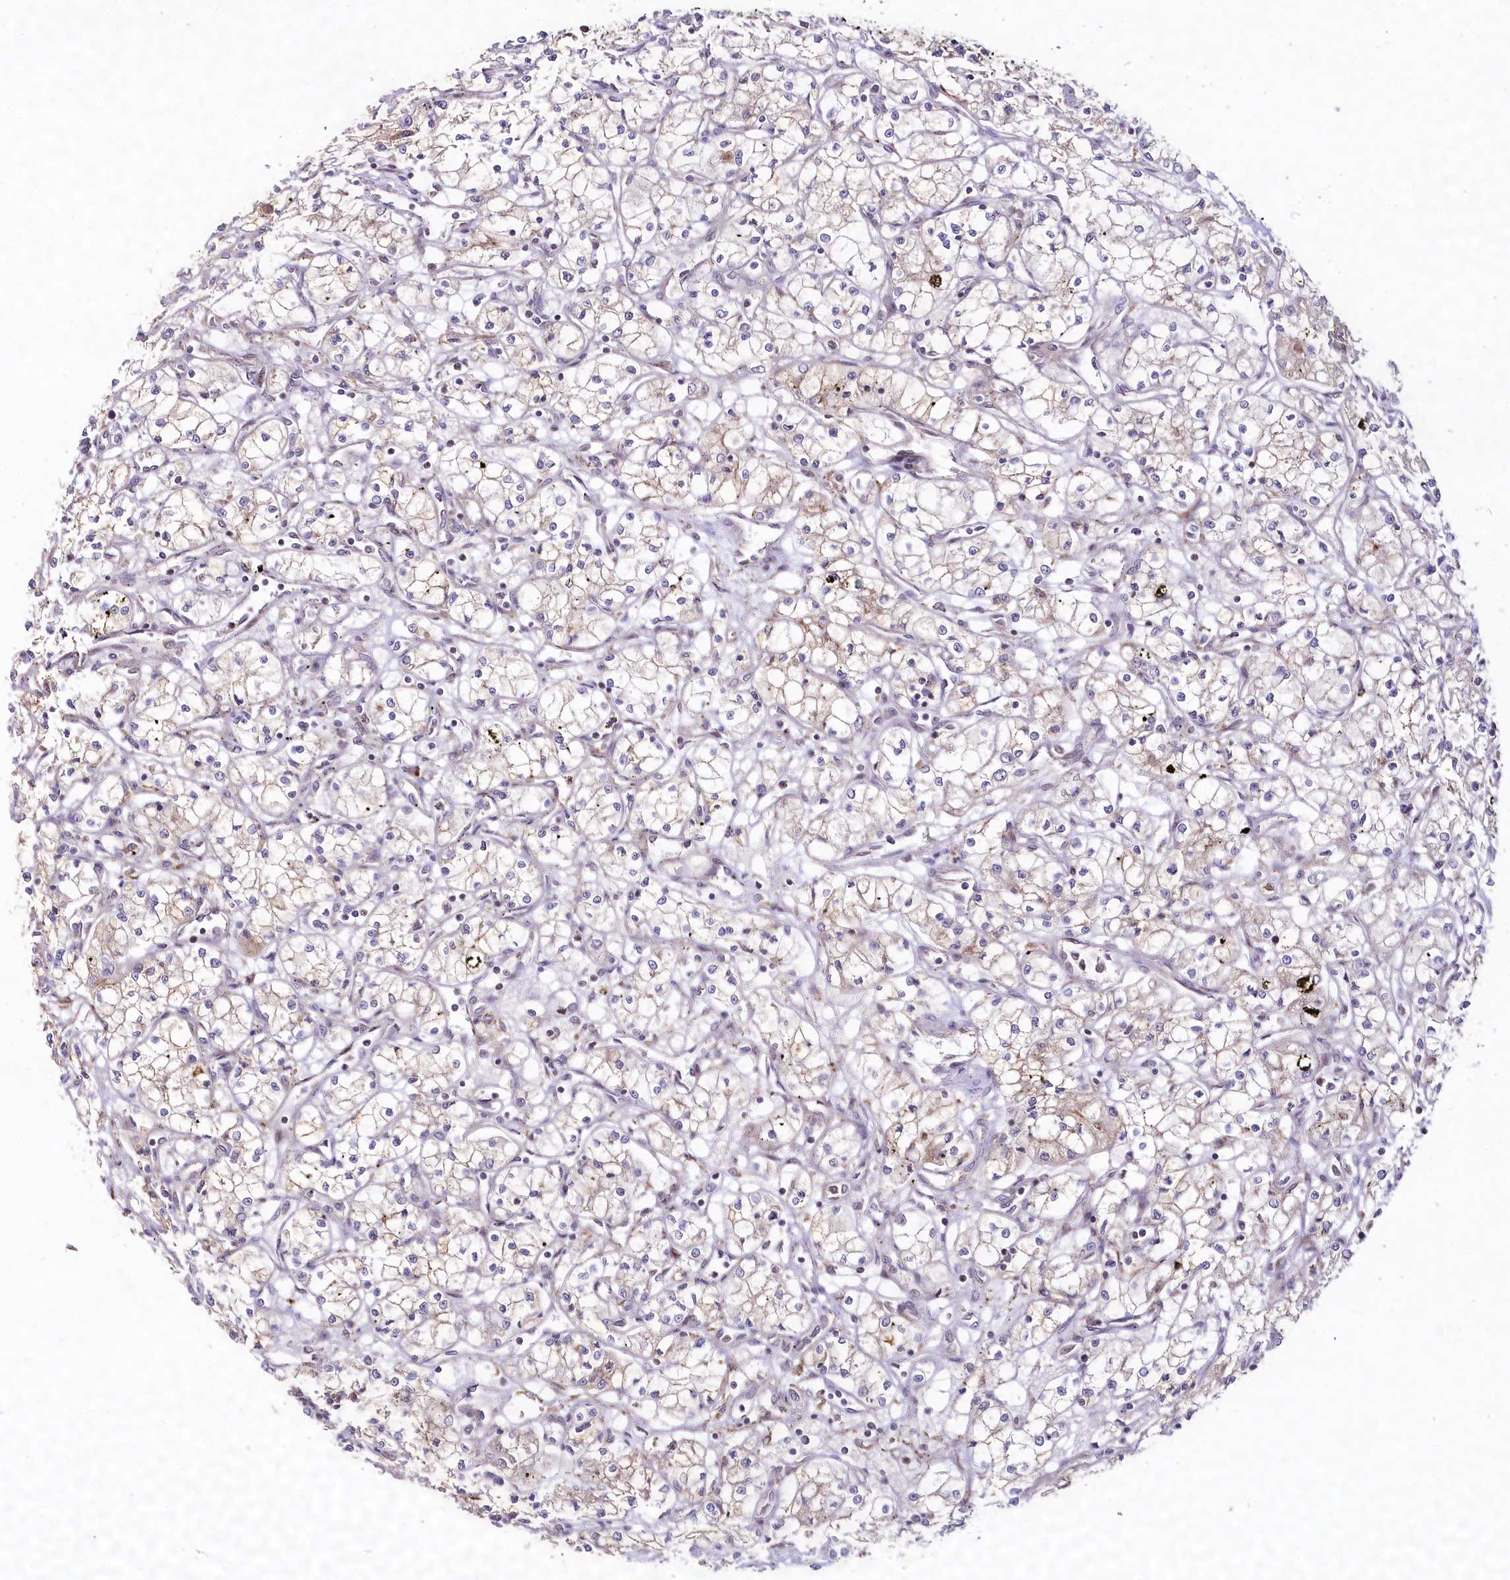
{"staining": {"intensity": "weak", "quantity": "25%-75%", "location": "cytoplasmic/membranous"}, "tissue": "renal cancer", "cell_type": "Tumor cells", "image_type": "cancer", "snomed": [{"axis": "morphology", "description": "Adenocarcinoma, NOS"}, {"axis": "topography", "description": "Kidney"}], "caption": "A brown stain labels weak cytoplasmic/membranous expression of a protein in renal cancer tumor cells. The staining was performed using DAB, with brown indicating positive protein expression. Nuclei are stained blue with hematoxylin.", "gene": "COPG1", "patient": {"sex": "male", "age": 59}}